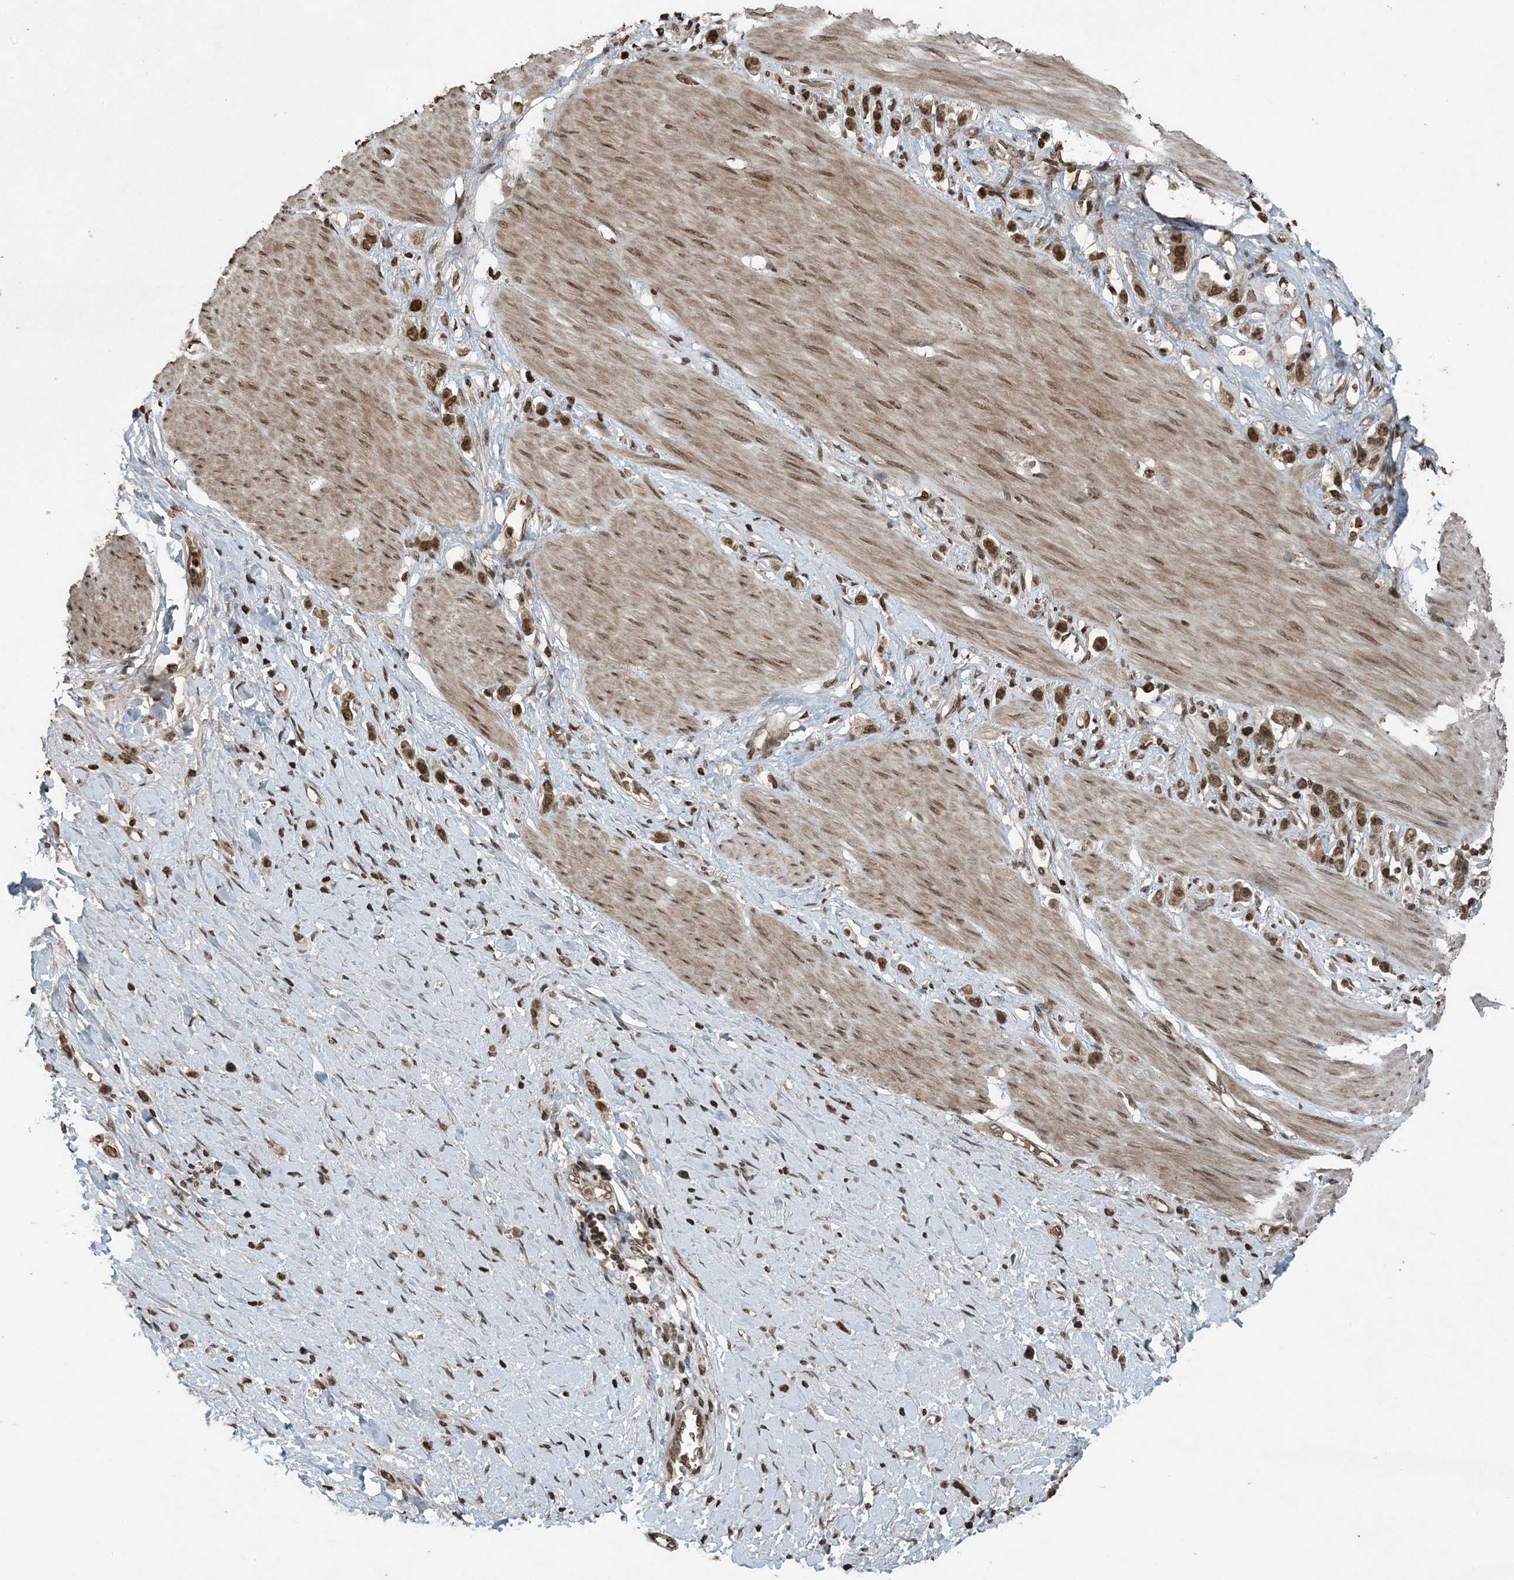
{"staining": {"intensity": "strong", "quantity": ">75%", "location": "nuclear"}, "tissue": "stomach cancer", "cell_type": "Tumor cells", "image_type": "cancer", "snomed": [{"axis": "morphology", "description": "Adenocarcinoma, NOS"}, {"axis": "topography", "description": "Stomach"}], "caption": "Immunohistochemistry of human stomach cancer (adenocarcinoma) demonstrates high levels of strong nuclear staining in approximately >75% of tumor cells.", "gene": "ZFAND2B", "patient": {"sex": "female", "age": 65}}